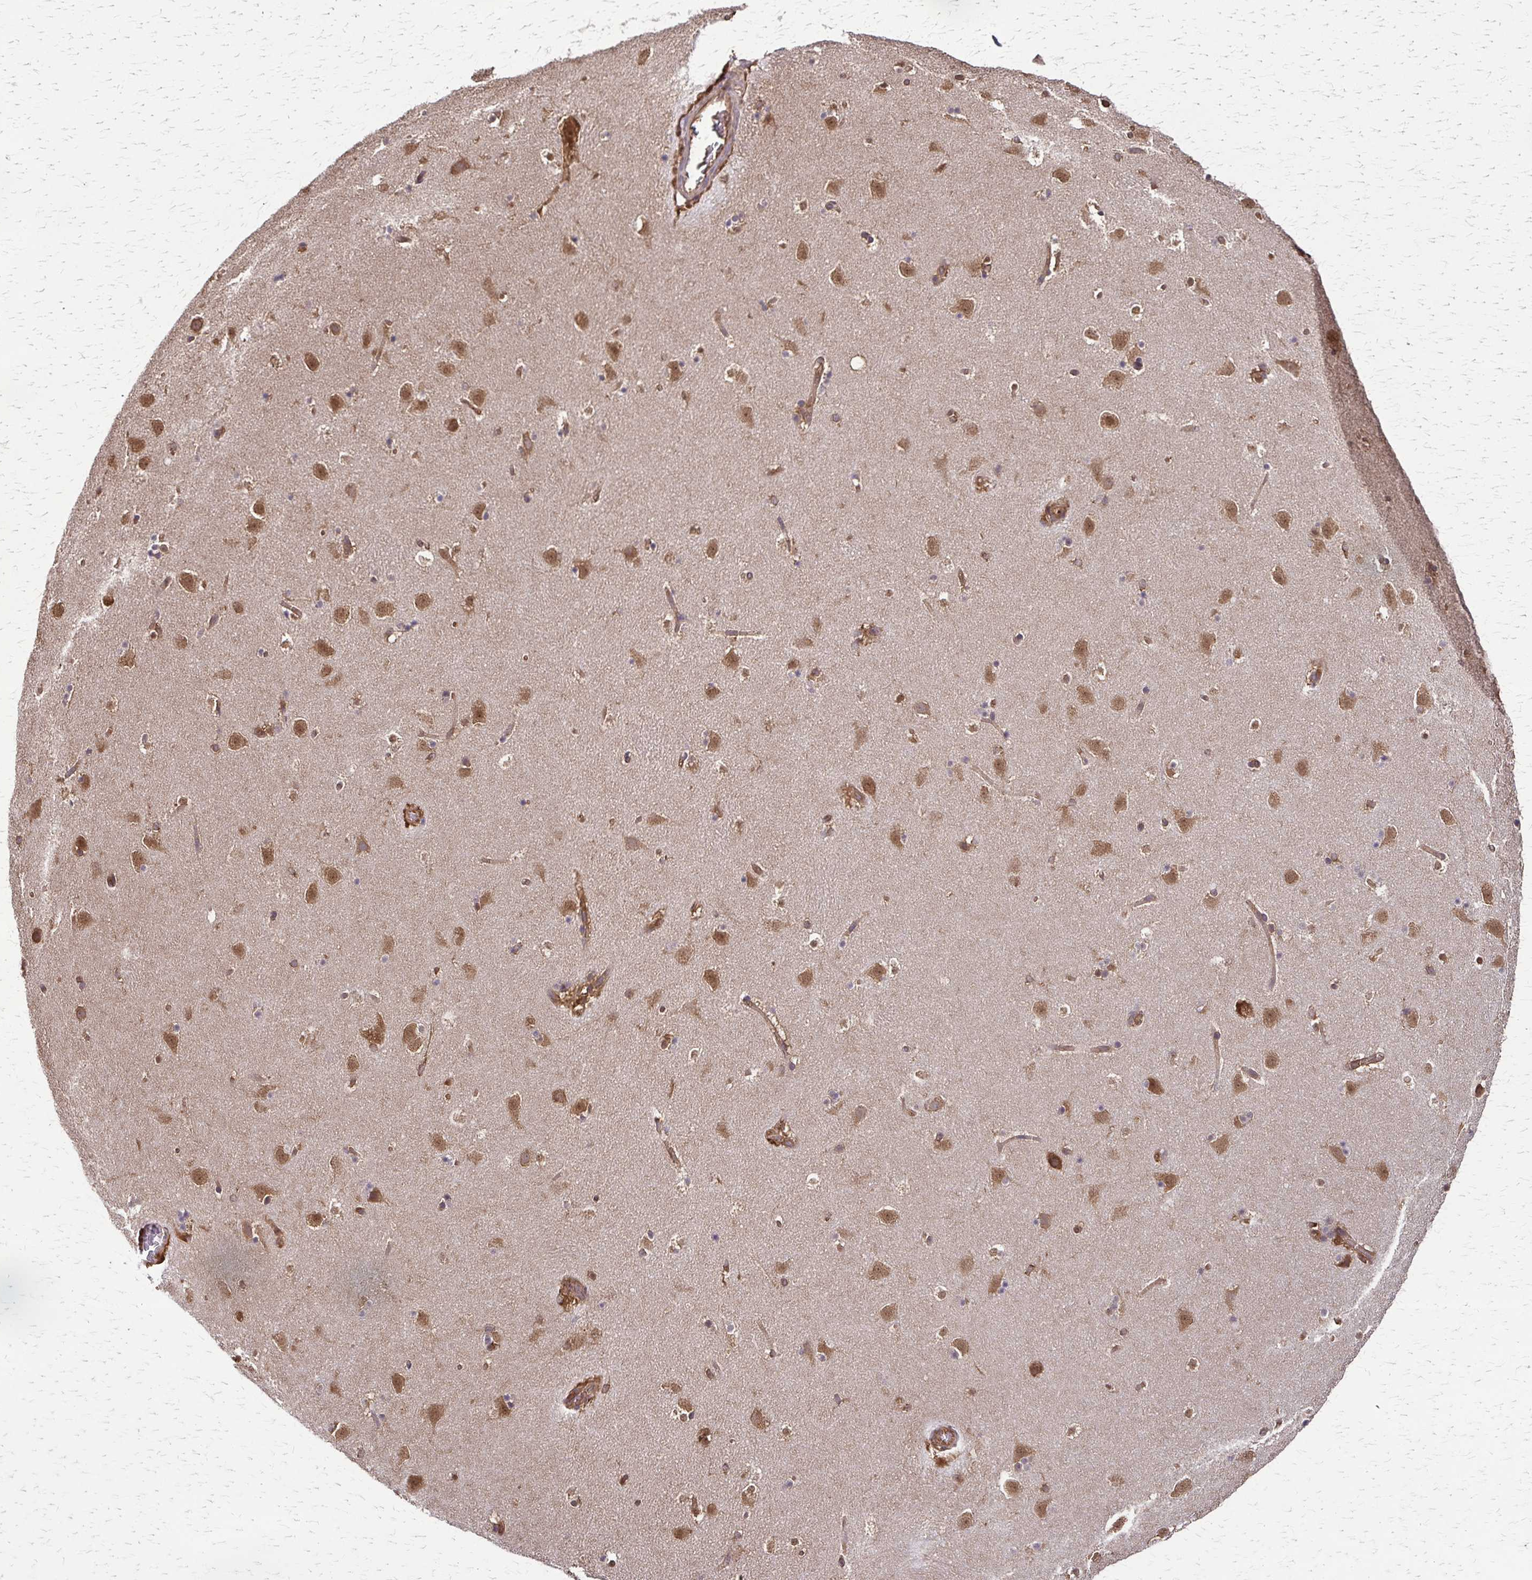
{"staining": {"intensity": "moderate", "quantity": "25%-75%", "location": "cytoplasmic/membranous"}, "tissue": "caudate", "cell_type": "Glial cells", "image_type": "normal", "snomed": [{"axis": "morphology", "description": "Normal tissue, NOS"}, {"axis": "topography", "description": "Lateral ventricle wall"}], "caption": "Brown immunohistochemical staining in unremarkable caudate displays moderate cytoplasmic/membranous staining in approximately 25%-75% of glial cells. The protein of interest is stained brown, and the nuclei are stained in blue (DAB (3,3'-diaminobenzidine) IHC with brightfield microscopy, high magnification).", "gene": "EEF2", "patient": {"sex": "male", "age": 37}}